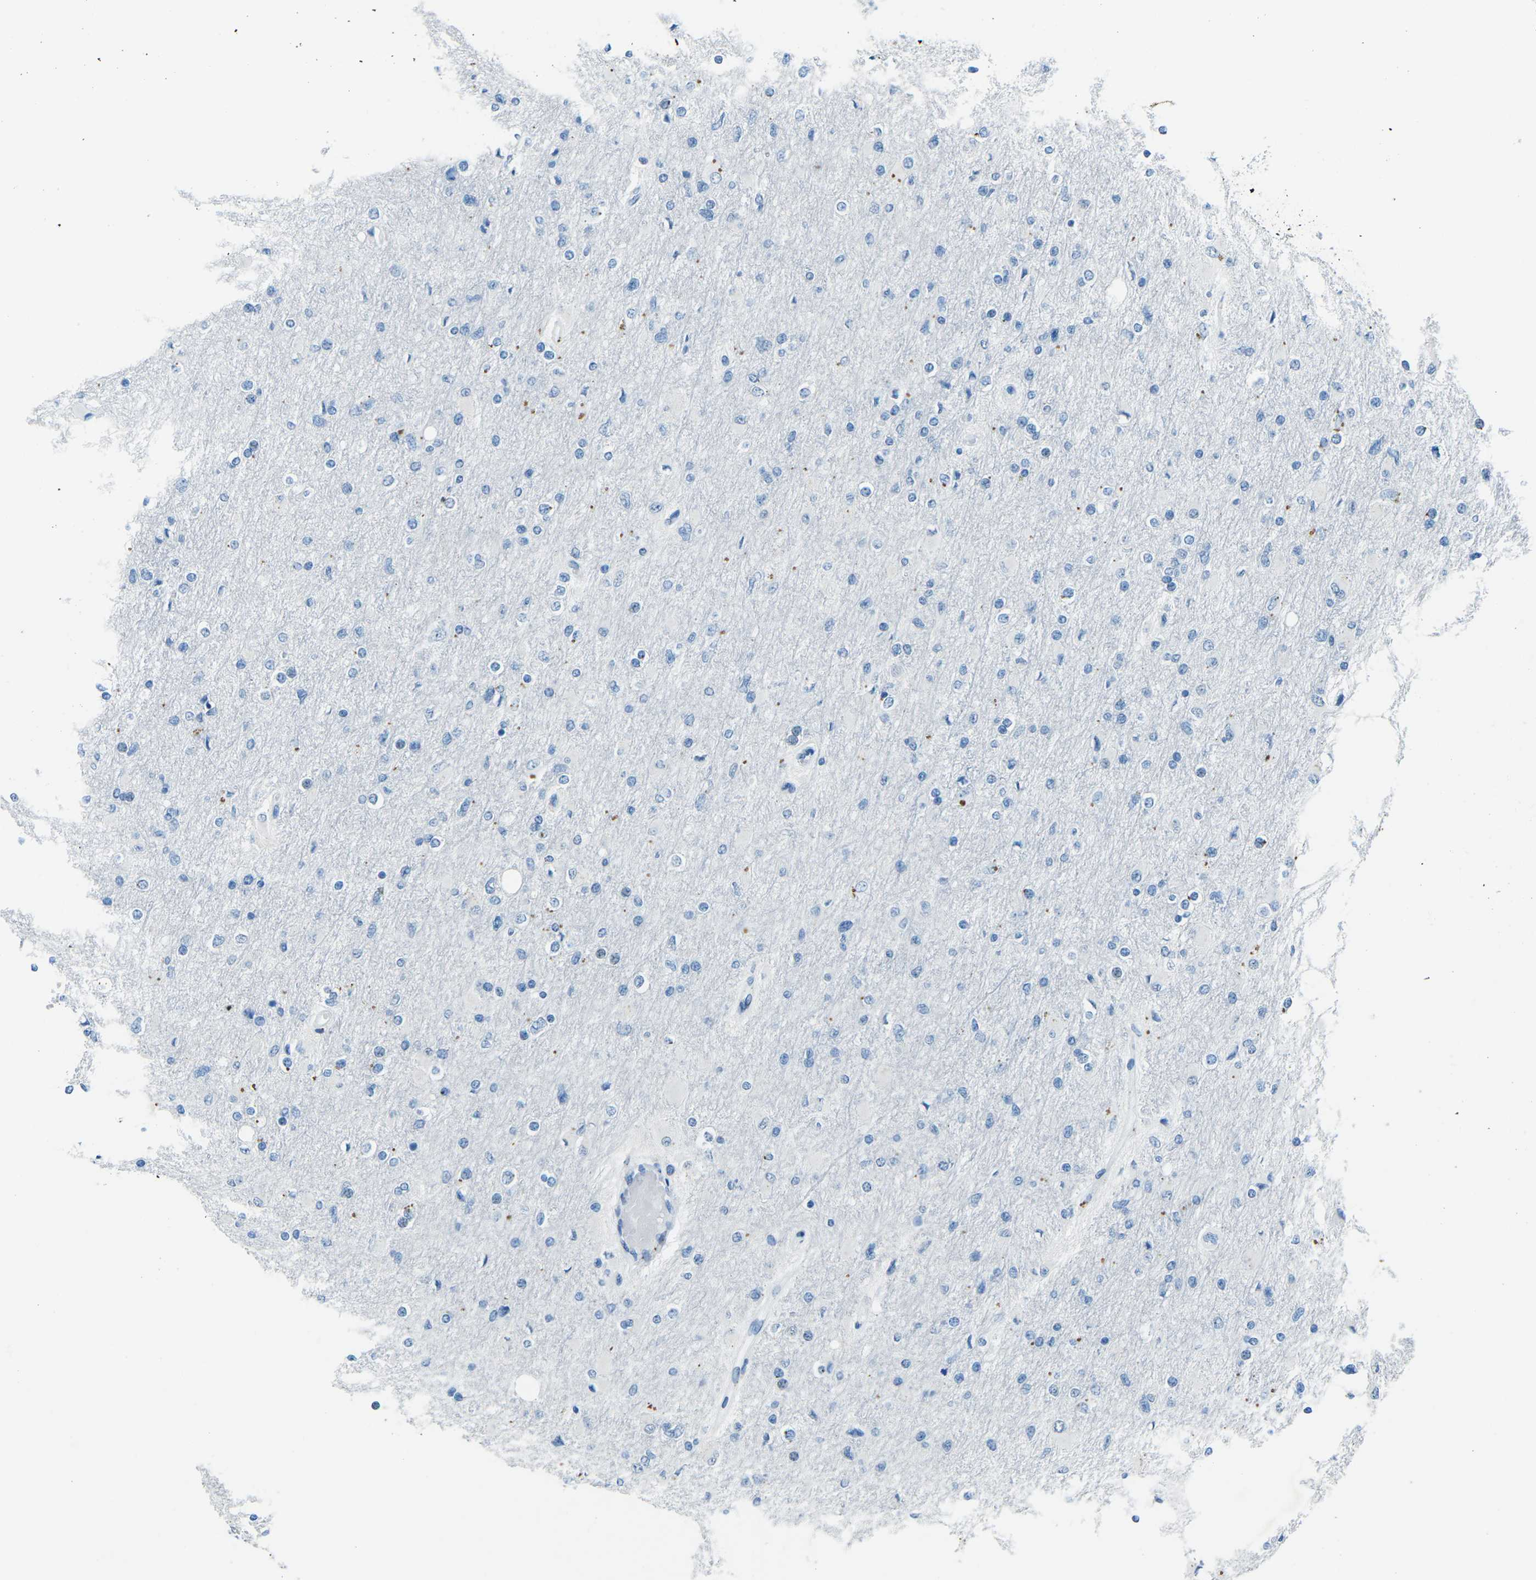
{"staining": {"intensity": "negative", "quantity": "none", "location": "none"}, "tissue": "glioma", "cell_type": "Tumor cells", "image_type": "cancer", "snomed": [{"axis": "morphology", "description": "Glioma, malignant, High grade"}, {"axis": "topography", "description": "Cerebral cortex"}], "caption": "A histopathology image of human malignant glioma (high-grade) is negative for staining in tumor cells. (DAB immunohistochemistry visualized using brightfield microscopy, high magnification).", "gene": "MYH8", "patient": {"sex": "female", "age": 36}}